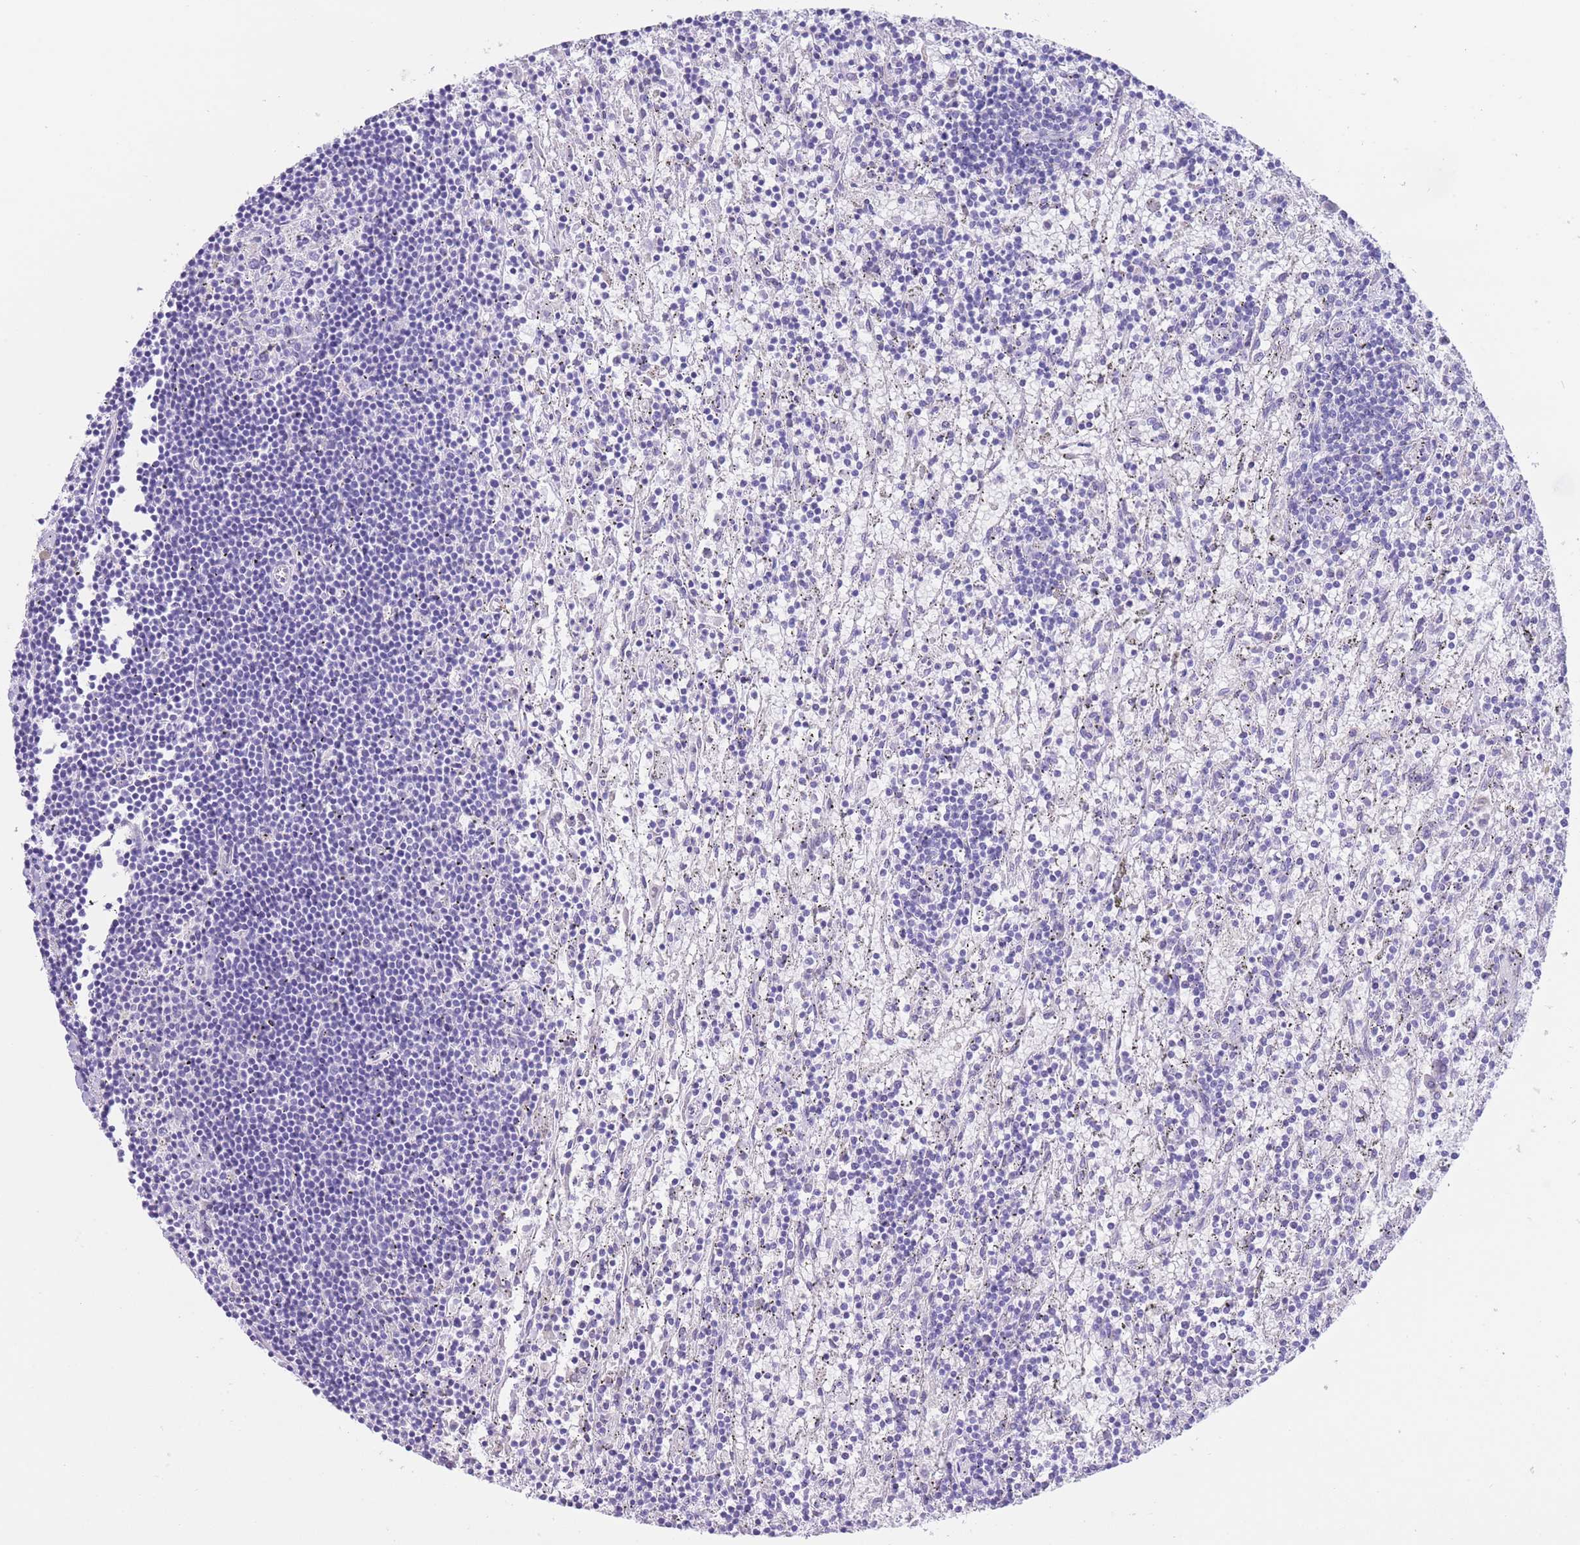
{"staining": {"intensity": "negative", "quantity": "none", "location": "none"}, "tissue": "lymphoma", "cell_type": "Tumor cells", "image_type": "cancer", "snomed": [{"axis": "morphology", "description": "Malignant lymphoma, non-Hodgkin's type, Low grade"}, {"axis": "topography", "description": "Spleen"}], "caption": "Human lymphoma stained for a protein using immunohistochemistry demonstrates no positivity in tumor cells.", "gene": "LDB3", "patient": {"sex": "male", "age": 76}}